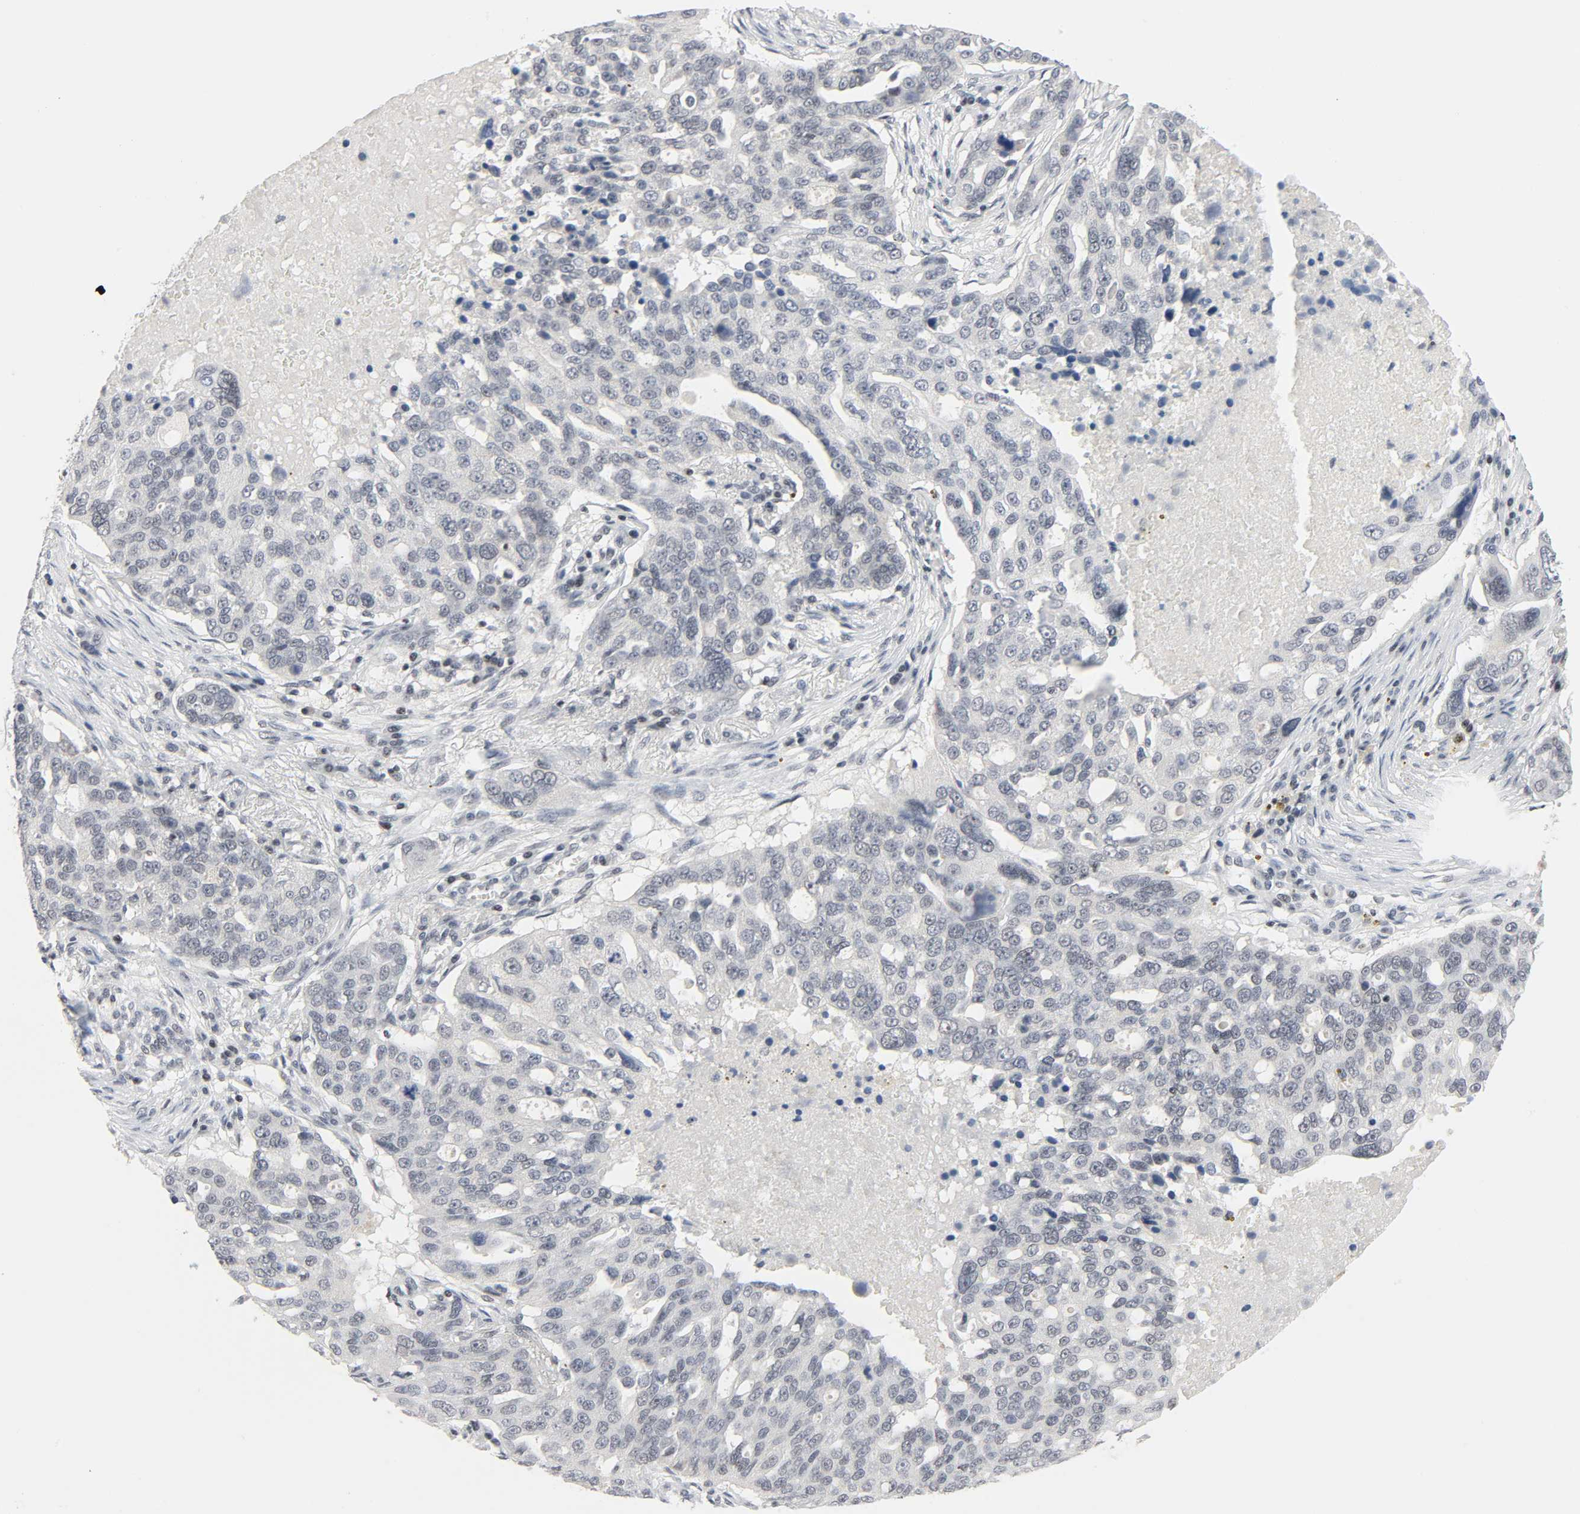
{"staining": {"intensity": "negative", "quantity": "none", "location": "none"}, "tissue": "ovarian cancer", "cell_type": "Tumor cells", "image_type": "cancer", "snomed": [{"axis": "morphology", "description": "Cystadenocarcinoma, serous, NOS"}, {"axis": "topography", "description": "Ovary"}], "caption": "Protein analysis of ovarian cancer (serous cystadenocarcinoma) shows no significant staining in tumor cells. Nuclei are stained in blue.", "gene": "GABPA", "patient": {"sex": "female", "age": 82}}